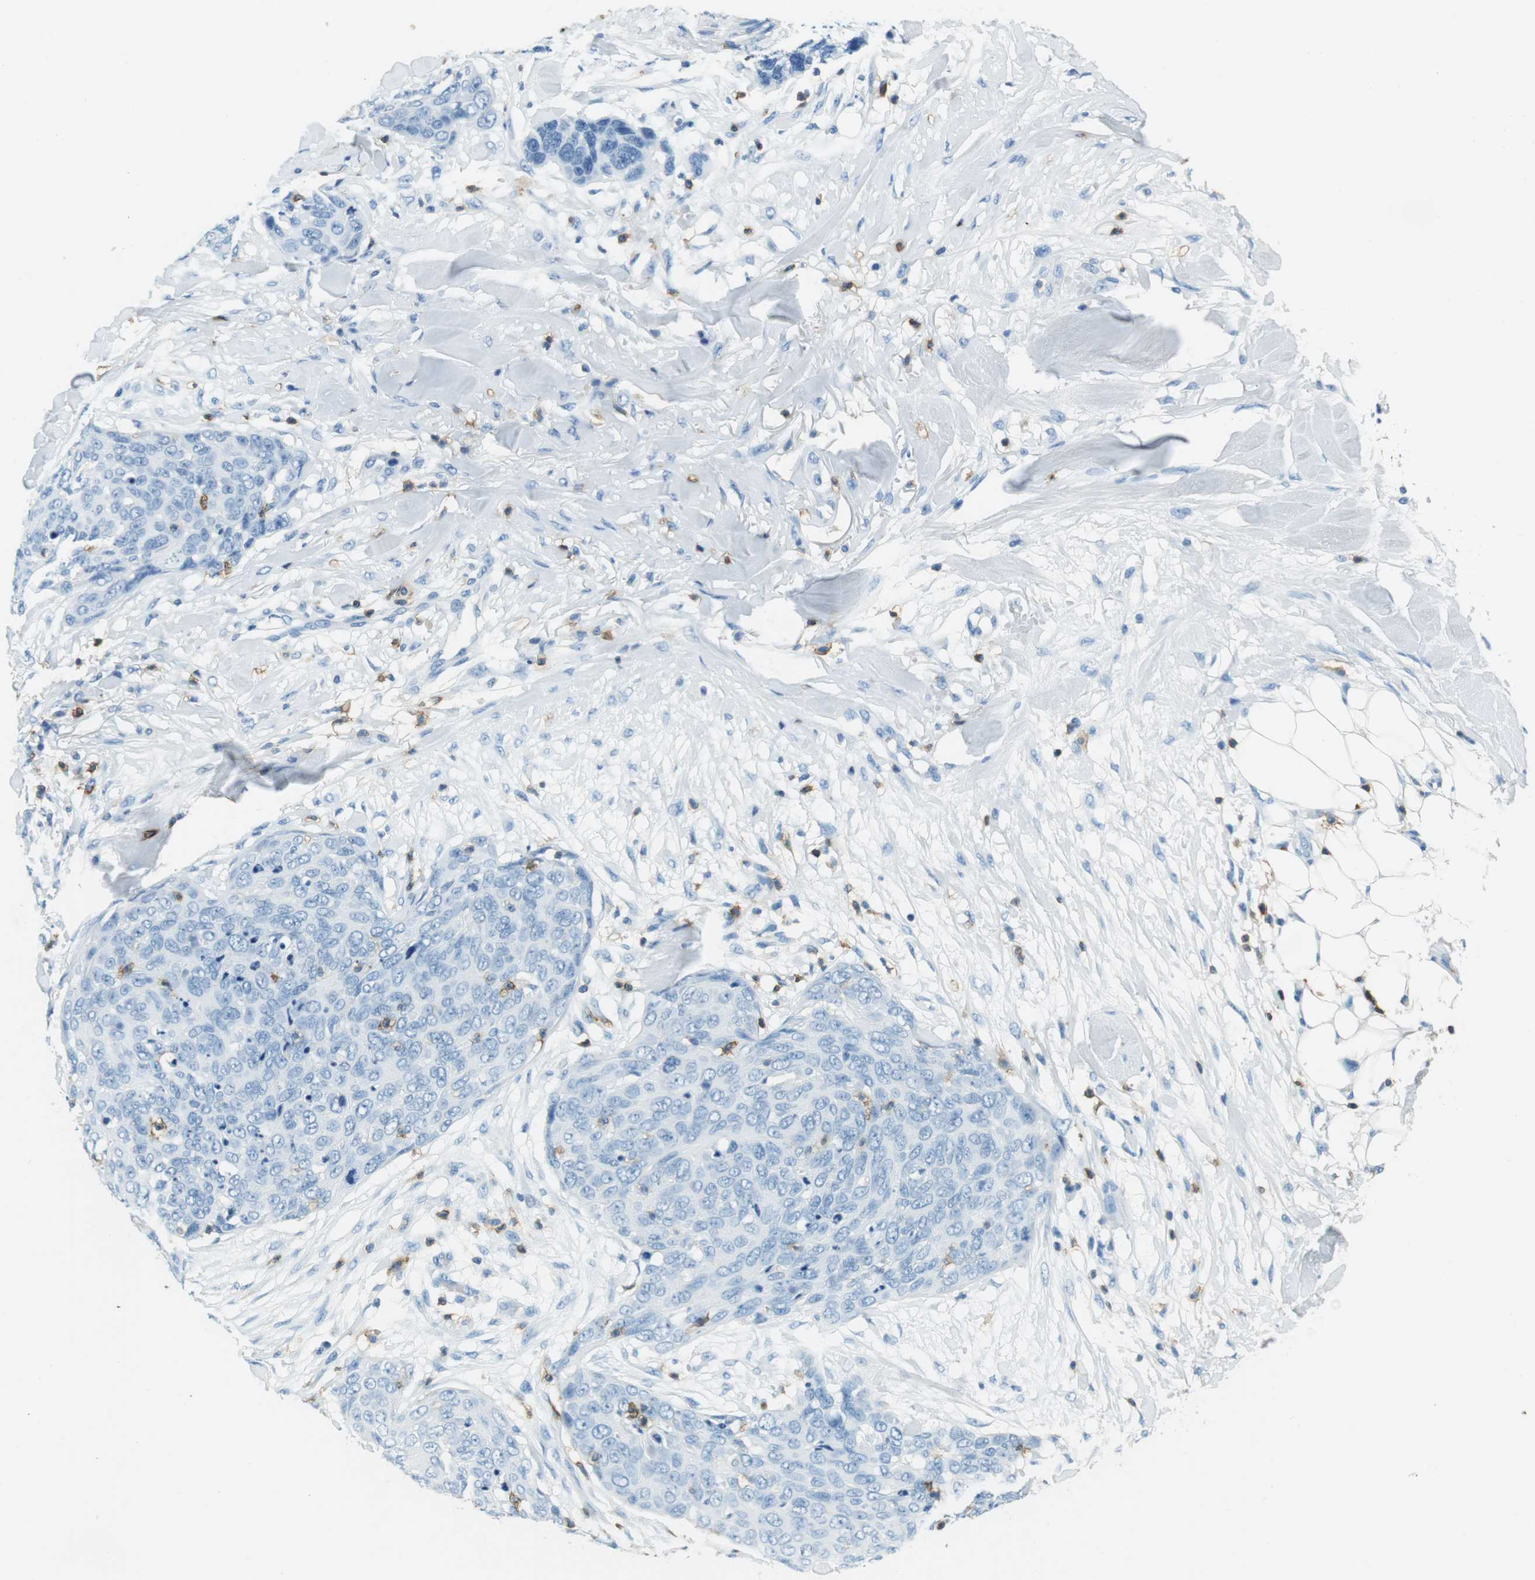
{"staining": {"intensity": "negative", "quantity": "none", "location": "none"}, "tissue": "skin cancer", "cell_type": "Tumor cells", "image_type": "cancer", "snomed": [{"axis": "morphology", "description": "Squamous cell carcinoma in situ, NOS"}, {"axis": "morphology", "description": "Squamous cell carcinoma, NOS"}, {"axis": "topography", "description": "Skin"}], "caption": "Tumor cells show no significant positivity in skin cancer (squamous cell carcinoma).", "gene": "LAT", "patient": {"sex": "male", "age": 93}}